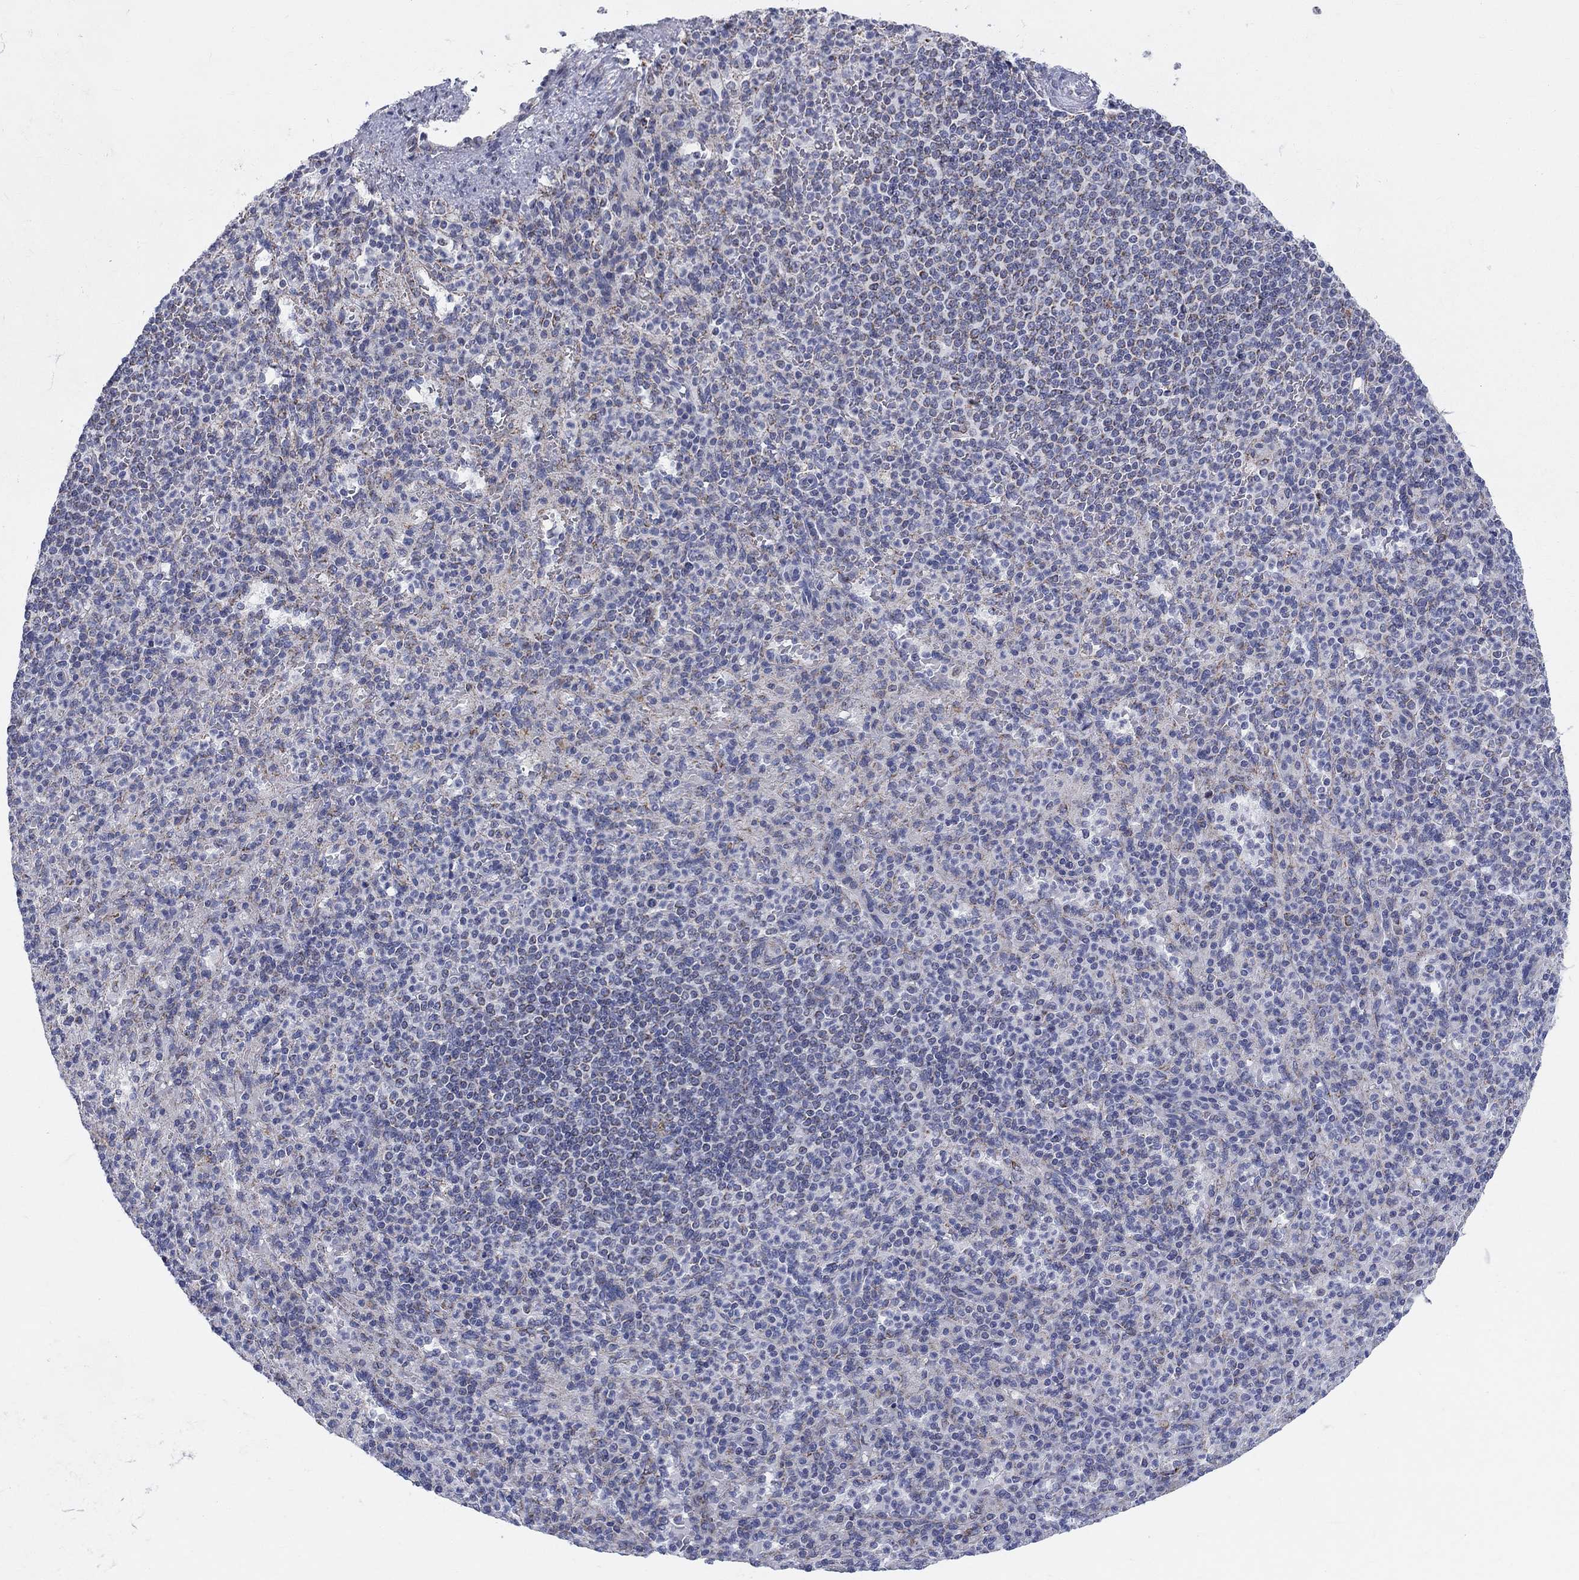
{"staining": {"intensity": "negative", "quantity": "none", "location": "none"}, "tissue": "spleen", "cell_type": "Cells in red pulp", "image_type": "normal", "snomed": [{"axis": "morphology", "description": "Normal tissue, NOS"}, {"axis": "topography", "description": "Spleen"}], "caption": "Cells in red pulp are negative for protein expression in unremarkable human spleen. Nuclei are stained in blue.", "gene": "KISS1R", "patient": {"sex": "female", "age": 74}}